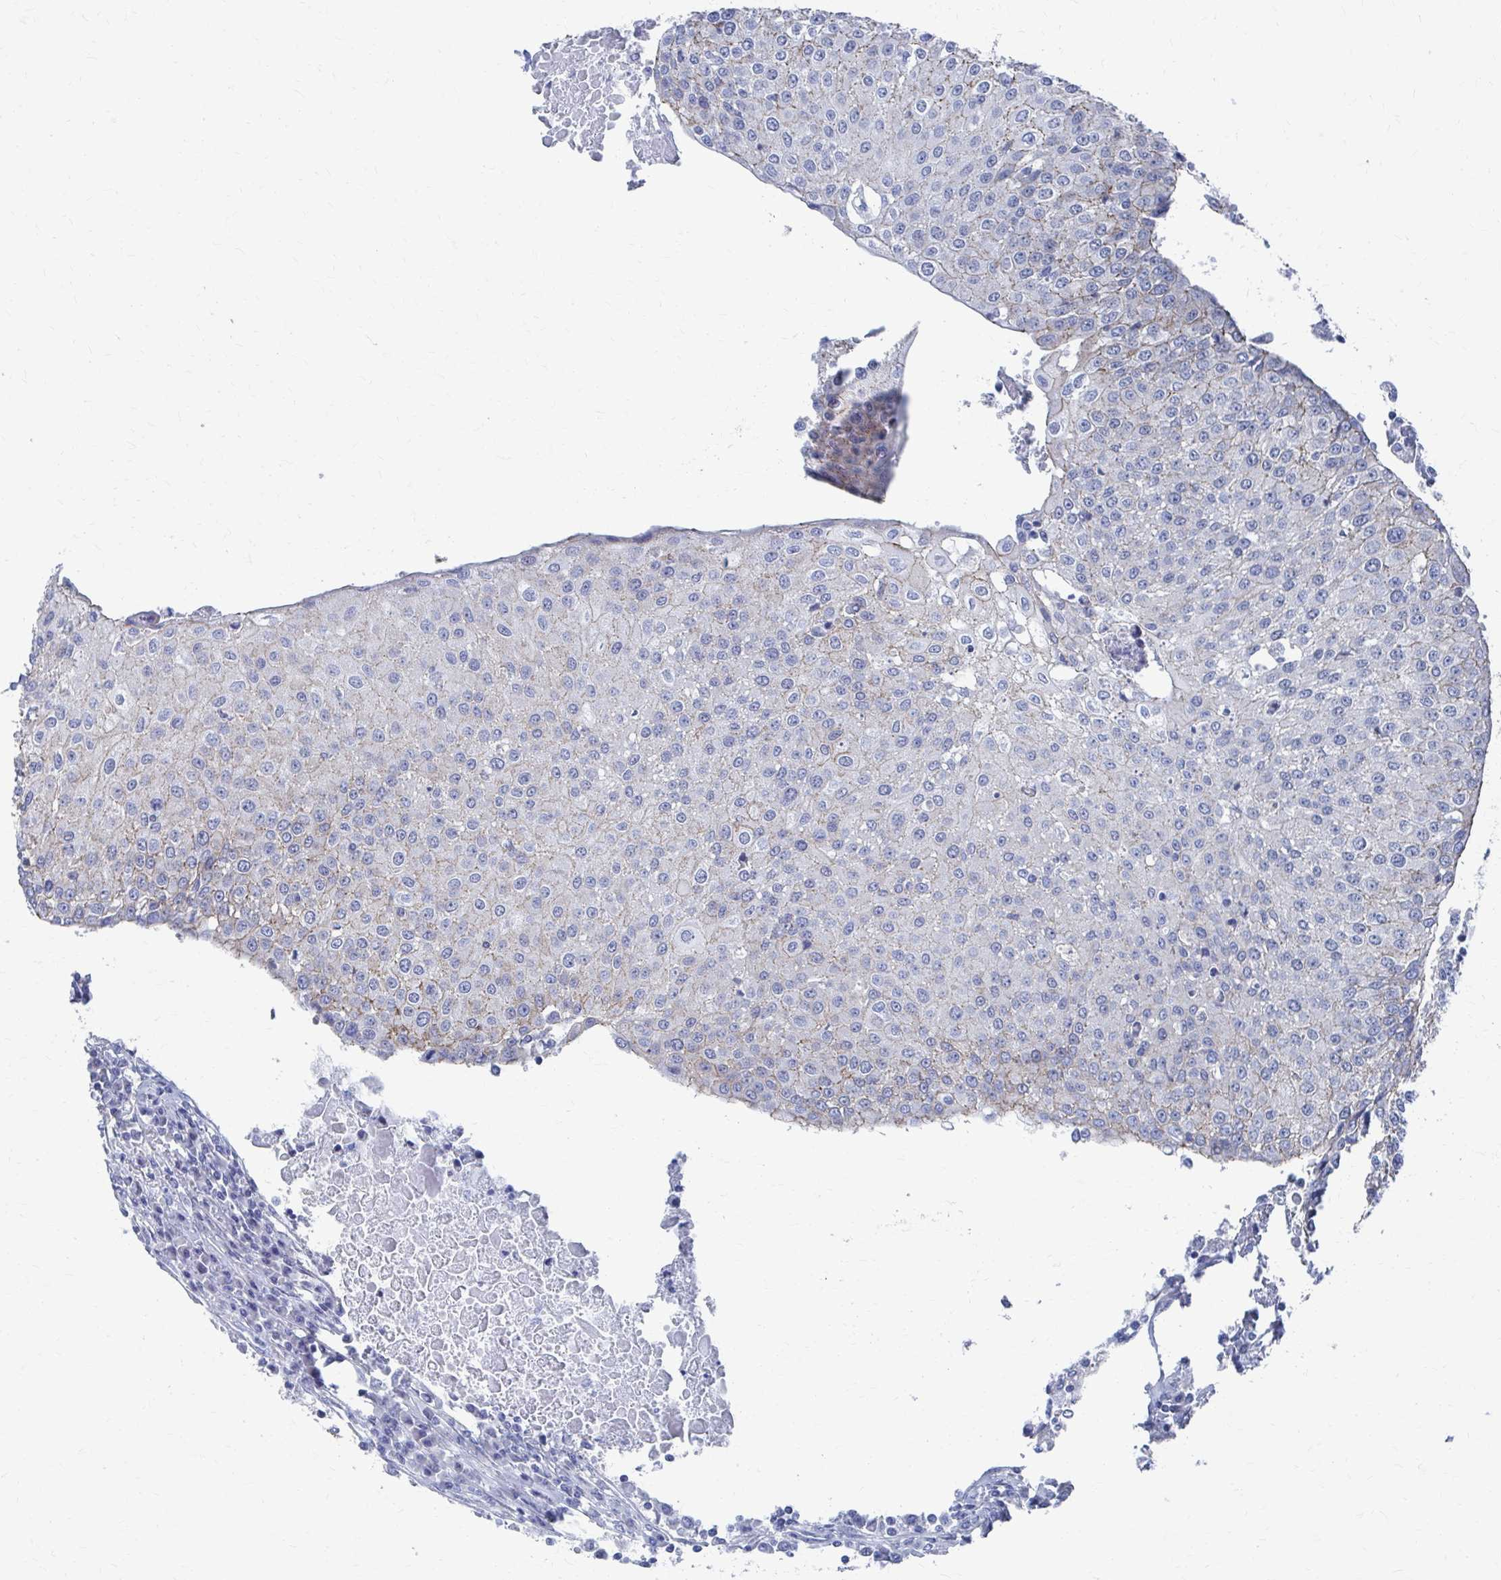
{"staining": {"intensity": "negative", "quantity": "none", "location": "none"}, "tissue": "urothelial cancer", "cell_type": "Tumor cells", "image_type": "cancer", "snomed": [{"axis": "morphology", "description": "Urothelial carcinoma, High grade"}, {"axis": "topography", "description": "Urinary bladder"}], "caption": "Tumor cells show no significant expression in urothelial cancer.", "gene": "PLEKHG7", "patient": {"sex": "female", "age": 85}}